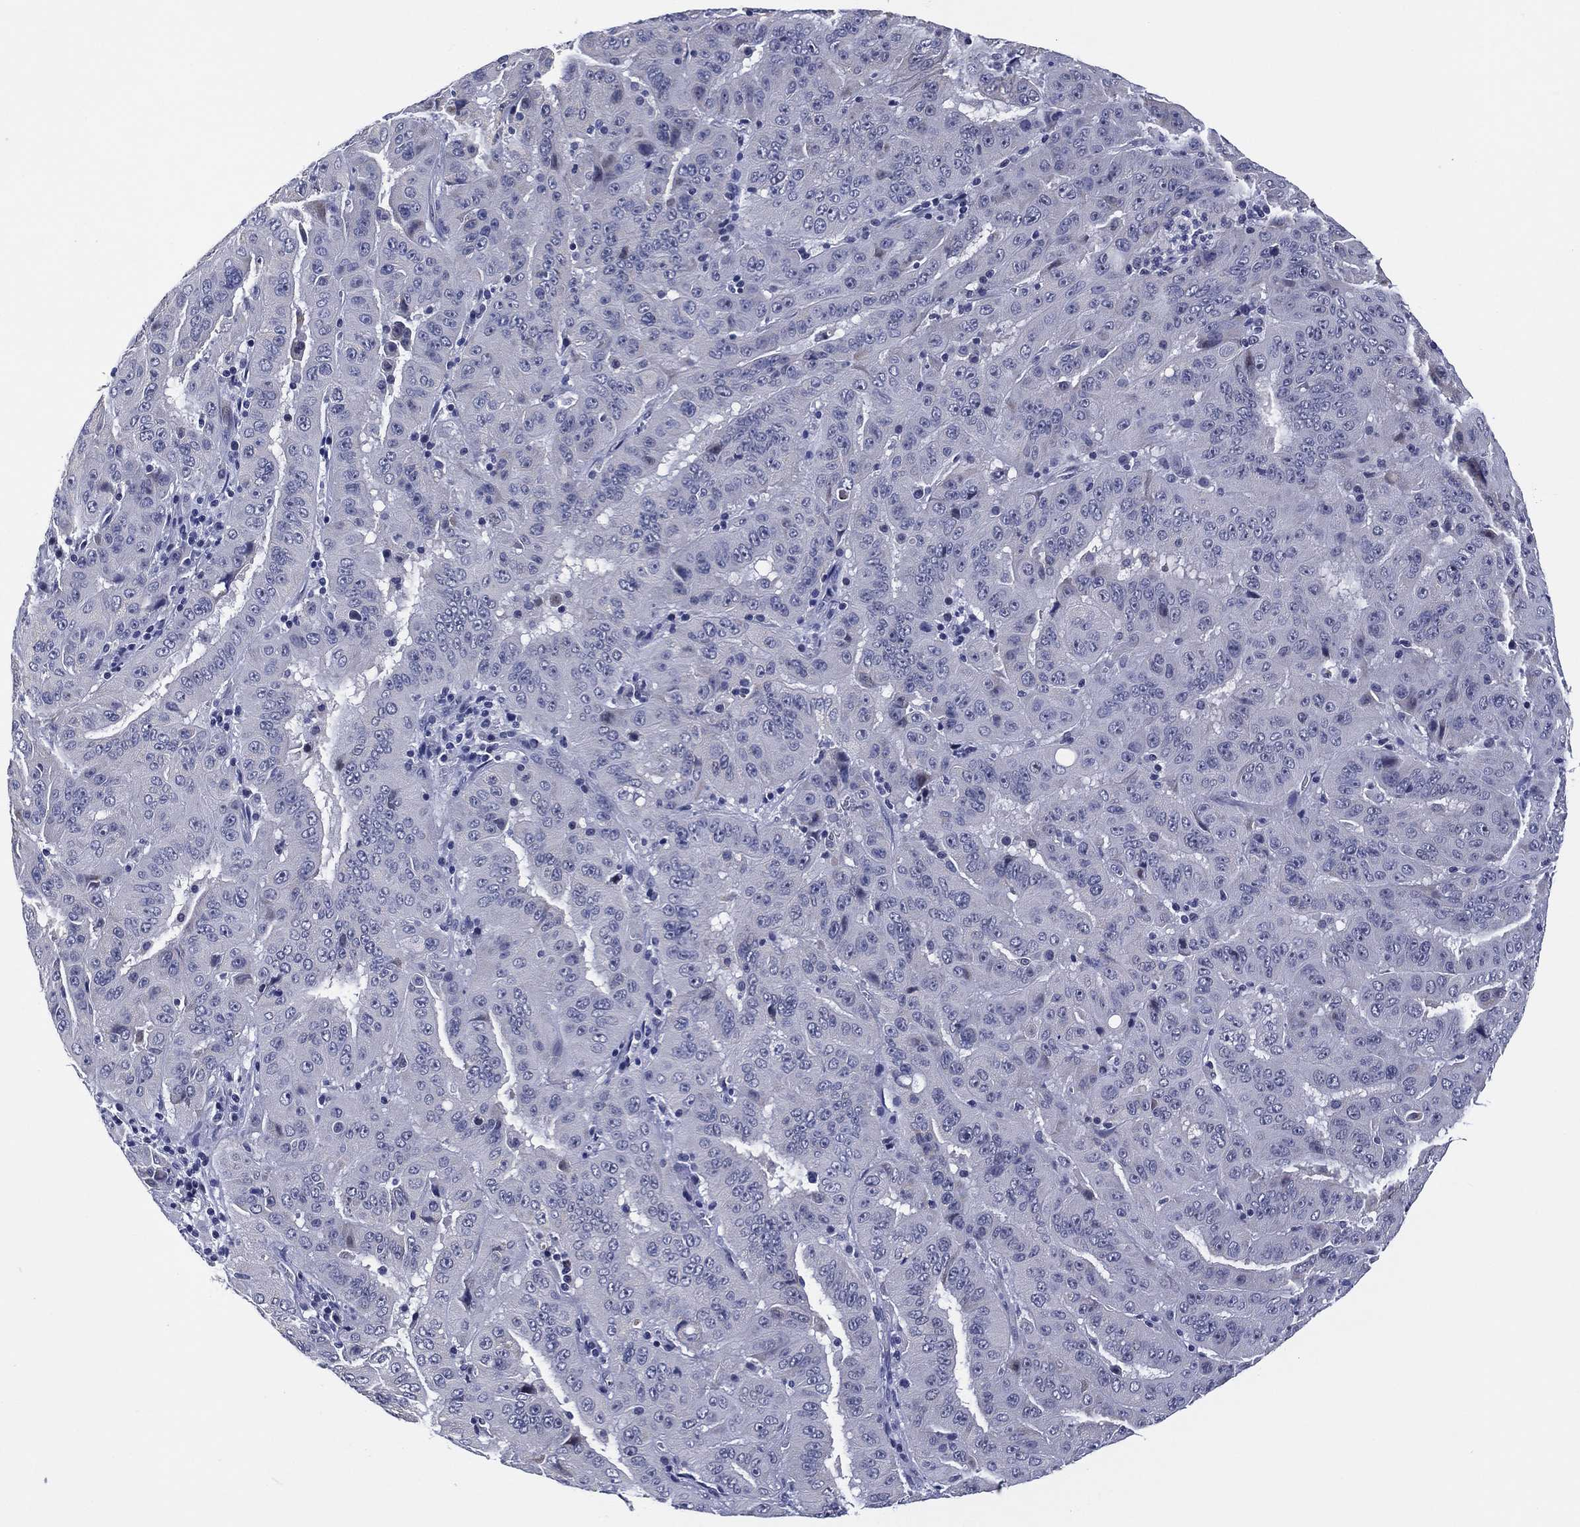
{"staining": {"intensity": "negative", "quantity": "none", "location": "none"}, "tissue": "pancreatic cancer", "cell_type": "Tumor cells", "image_type": "cancer", "snomed": [{"axis": "morphology", "description": "Adenocarcinoma, NOS"}, {"axis": "topography", "description": "Pancreas"}], "caption": "Immunohistochemical staining of human pancreatic cancer shows no significant expression in tumor cells.", "gene": "CLIP3", "patient": {"sex": "male", "age": 63}}